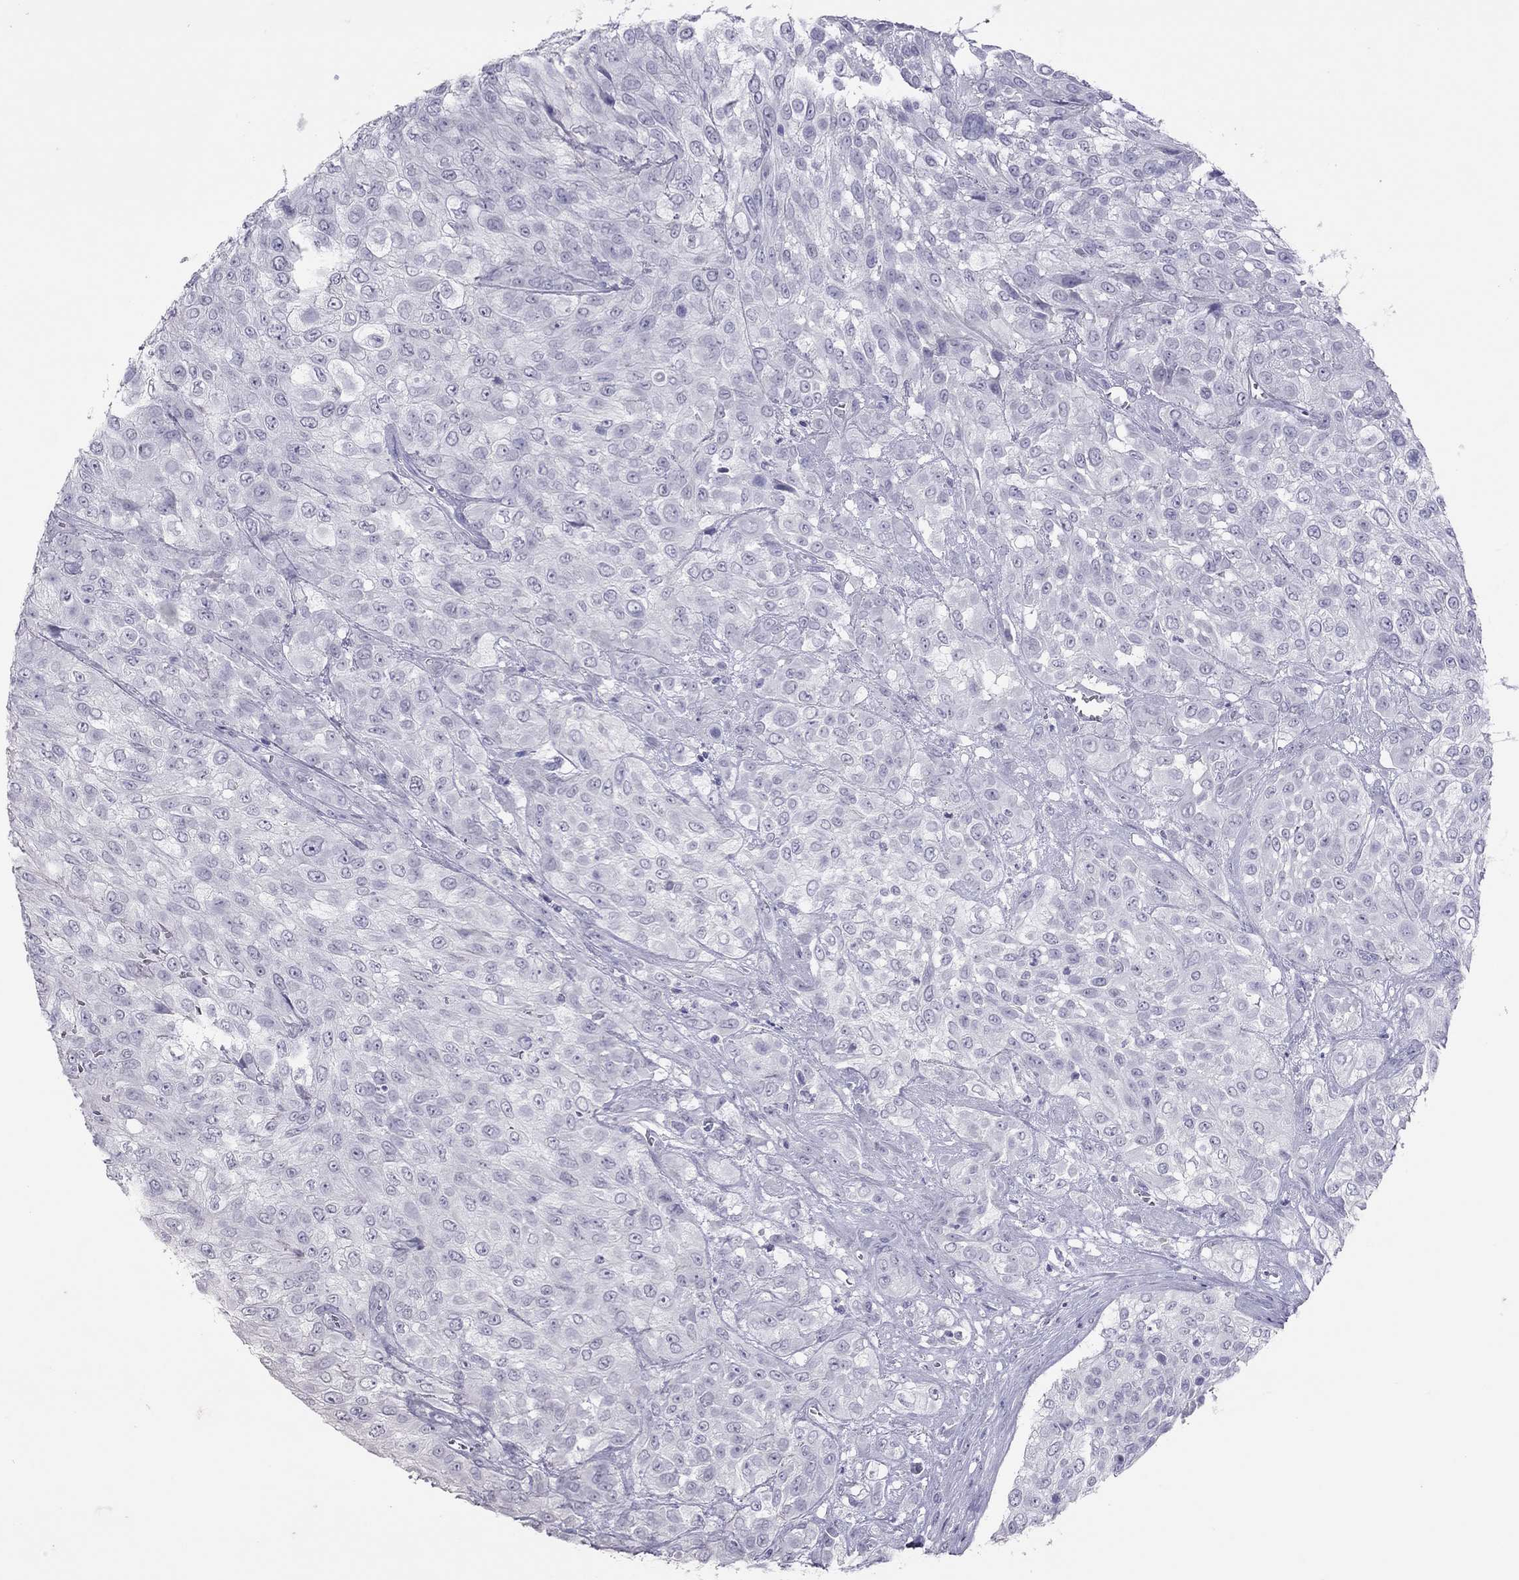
{"staining": {"intensity": "negative", "quantity": "none", "location": "none"}, "tissue": "urothelial cancer", "cell_type": "Tumor cells", "image_type": "cancer", "snomed": [{"axis": "morphology", "description": "Urothelial carcinoma, High grade"}, {"axis": "topography", "description": "Urinary bladder"}], "caption": "A micrograph of human urothelial cancer is negative for staining in tumor cells.", "gene": "MUC16", "patient": {"sex": "male", "age": 57}}